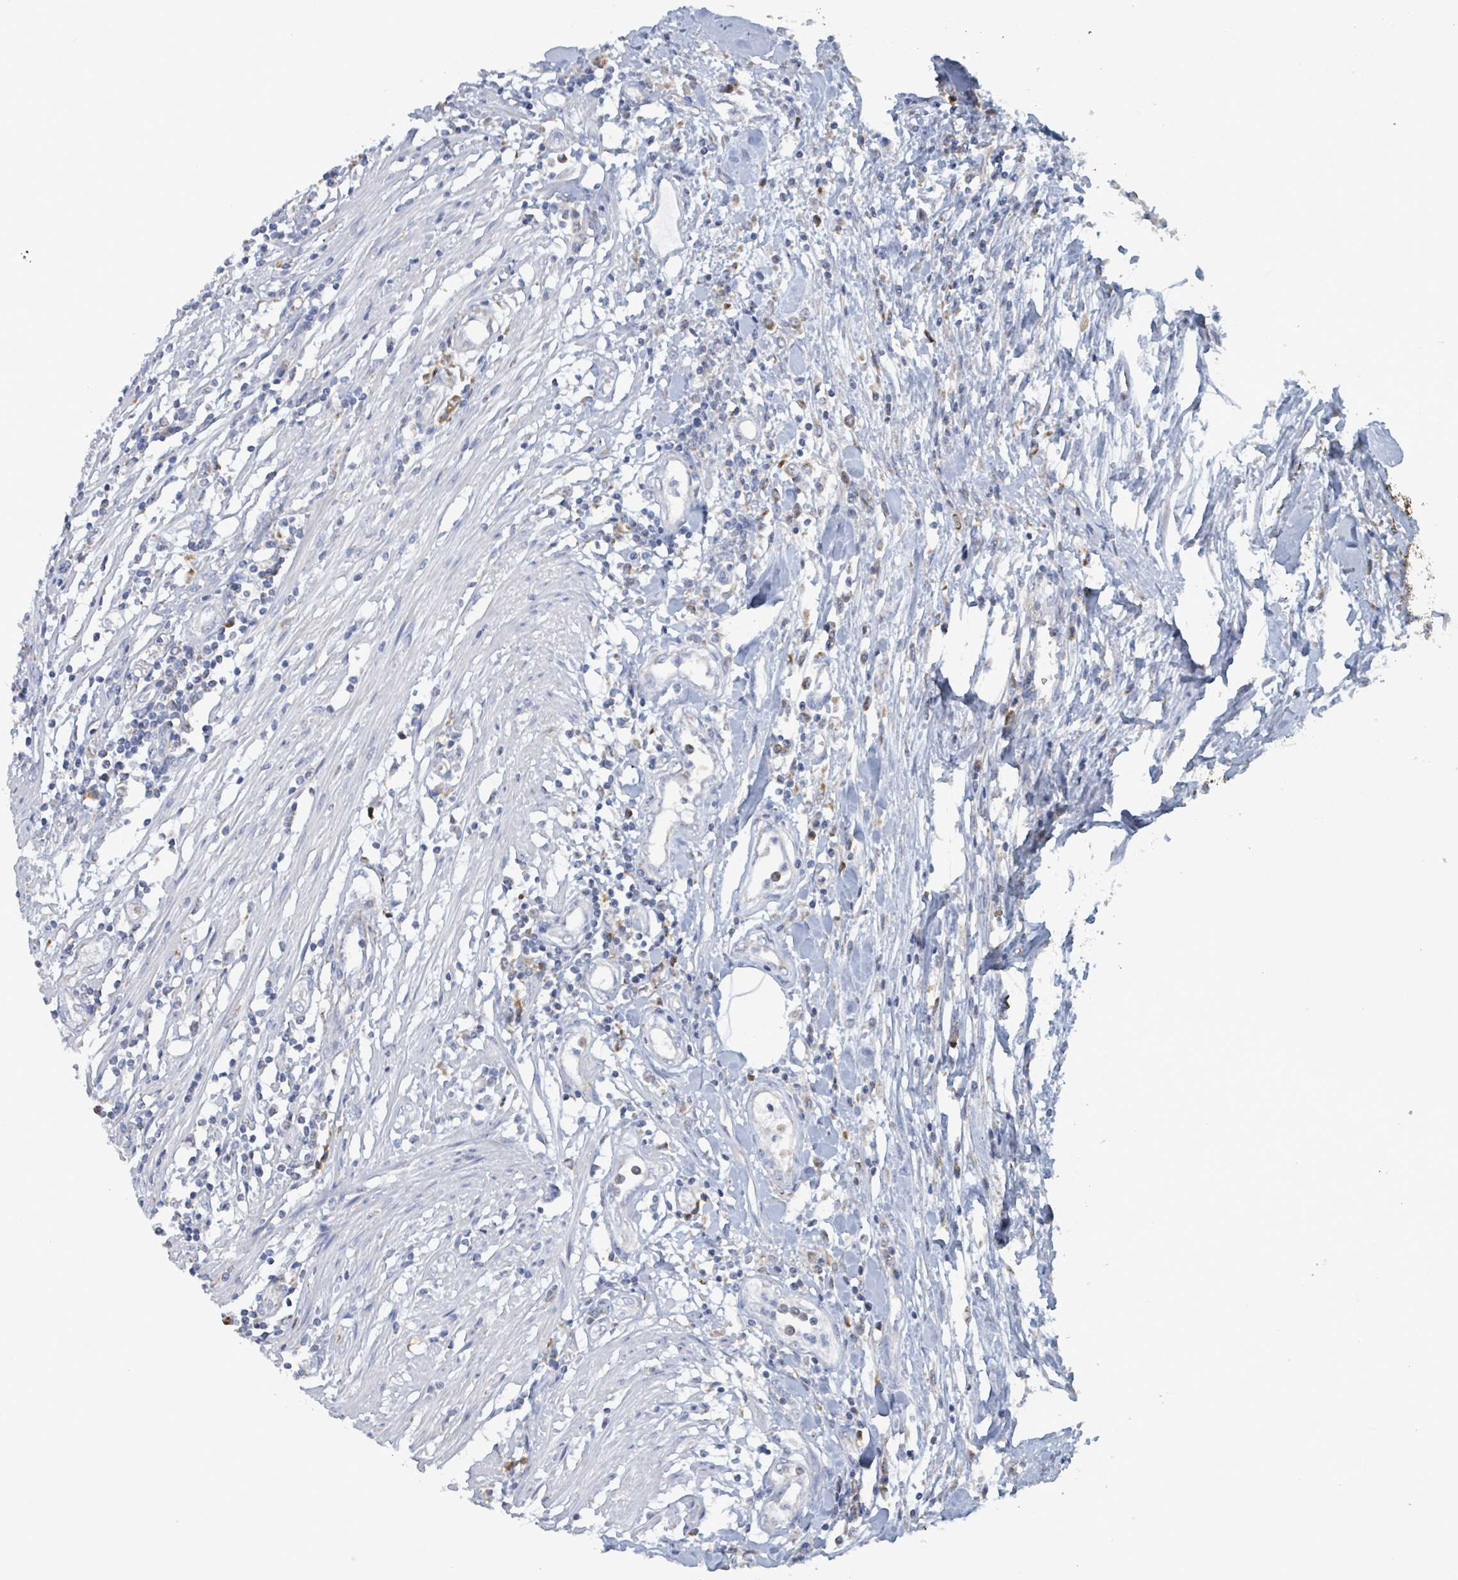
{"staining": {"intensity": "negative", "quantity": "none", "location": "none"}, "tissue": "colorectal cancer", "cell_type": "Tumor cells", "image_type": "cancer", "snomed": [{"axis": "morphology", "description": "Adenocarcinoma, NOS"}, {"axis": "topography", "description": "Colon"}], "caption": "Immunohistochemical staining of human colorectal cancer demonstrates no significant staining in tumor cells.", "gene": "AKR1C4", "patient": {"sex": "male", "age": 77}}